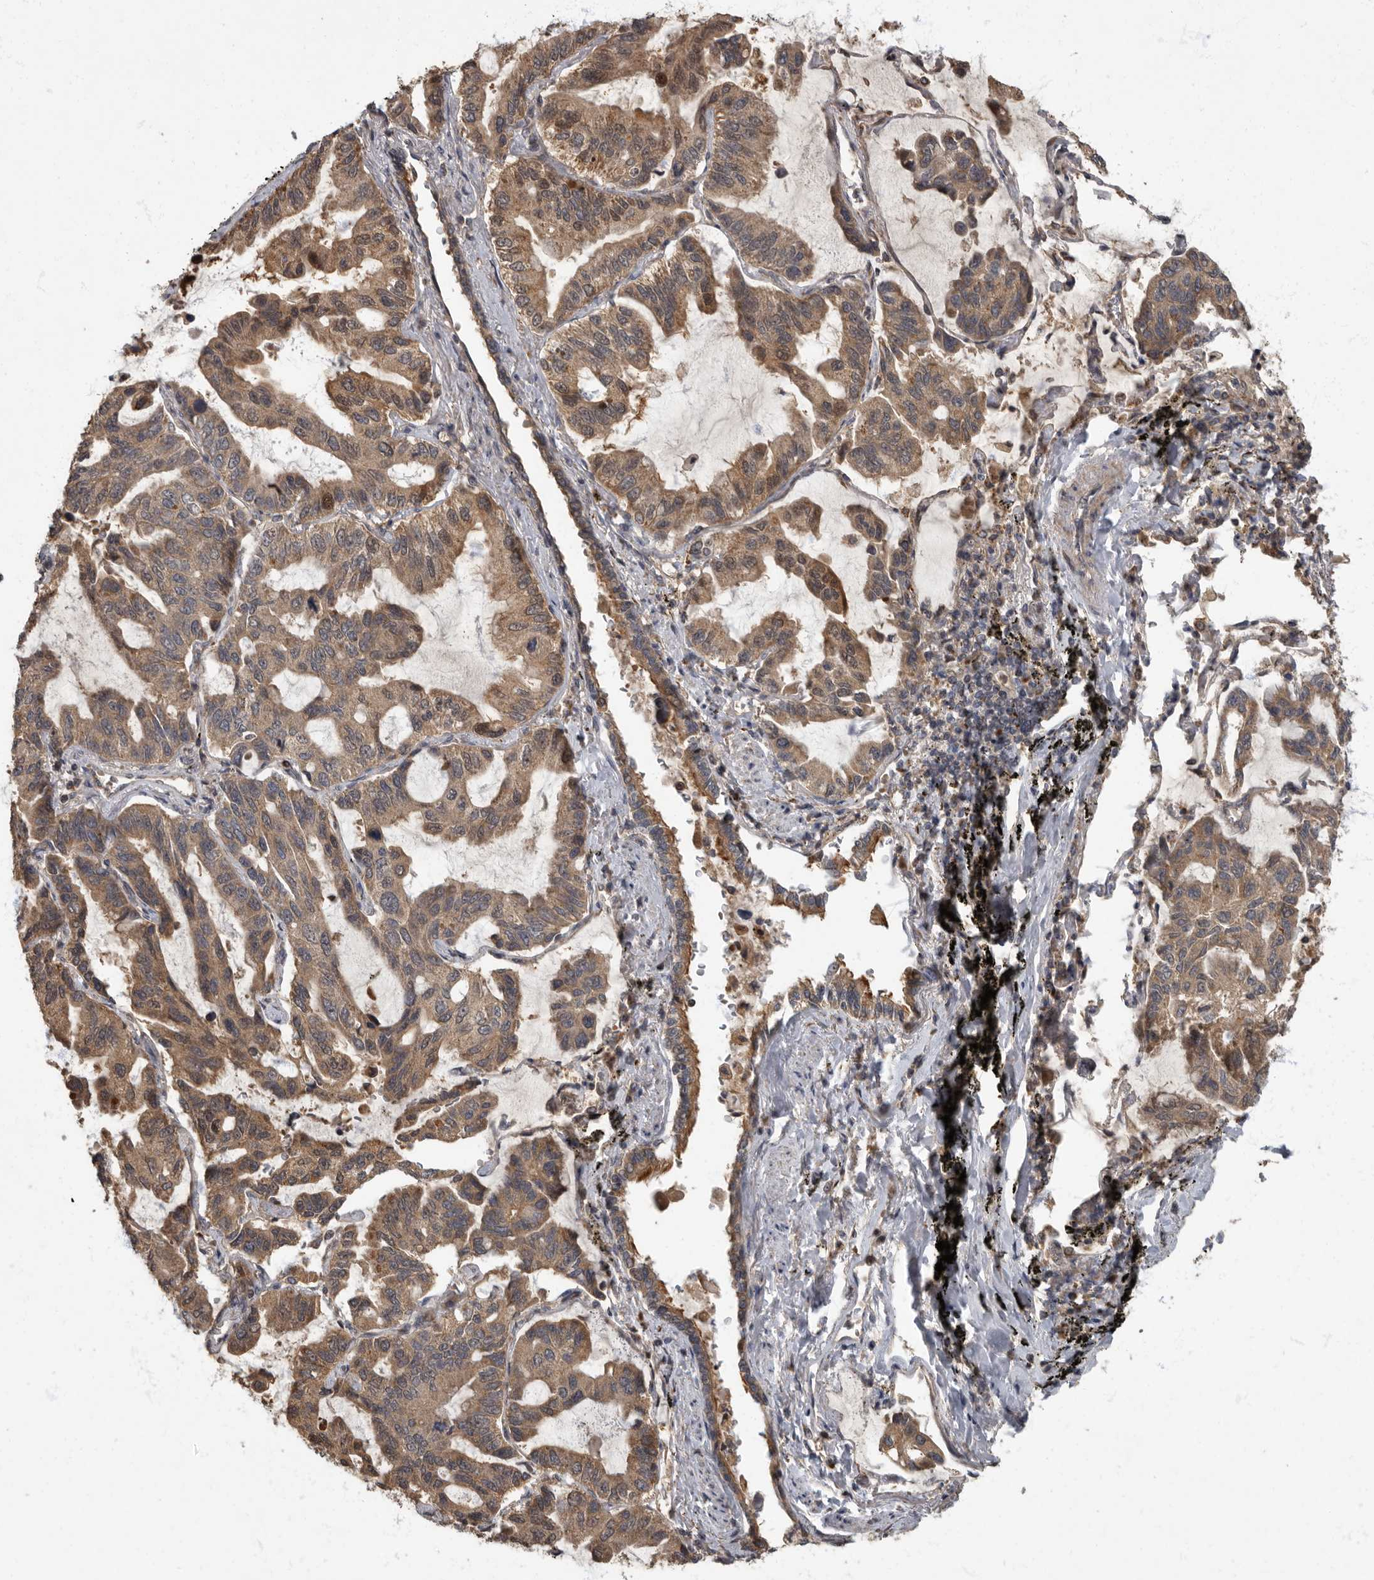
{"staining": {"intensity": "moderate", "quantity": ">75%", "location": "cytoplasmic/membranous"}, "tissue": "lung cancer", "cell_type": "Tumor cells", "image_type": "cancer", "snomed": [{"axis": "morphology", "description": "Adenocarcinoma, NOS"}, {"axis": "topography", "description": "Lung"}], "caption": "The micrograph displays immunohistochemical staining of lung cancer. There is moderate cytoplasmic/membranous positivity is present in approximately >75% of tumor cells.", "gene": "IQCK", "patient": {"sex": "male", "age": 64}}